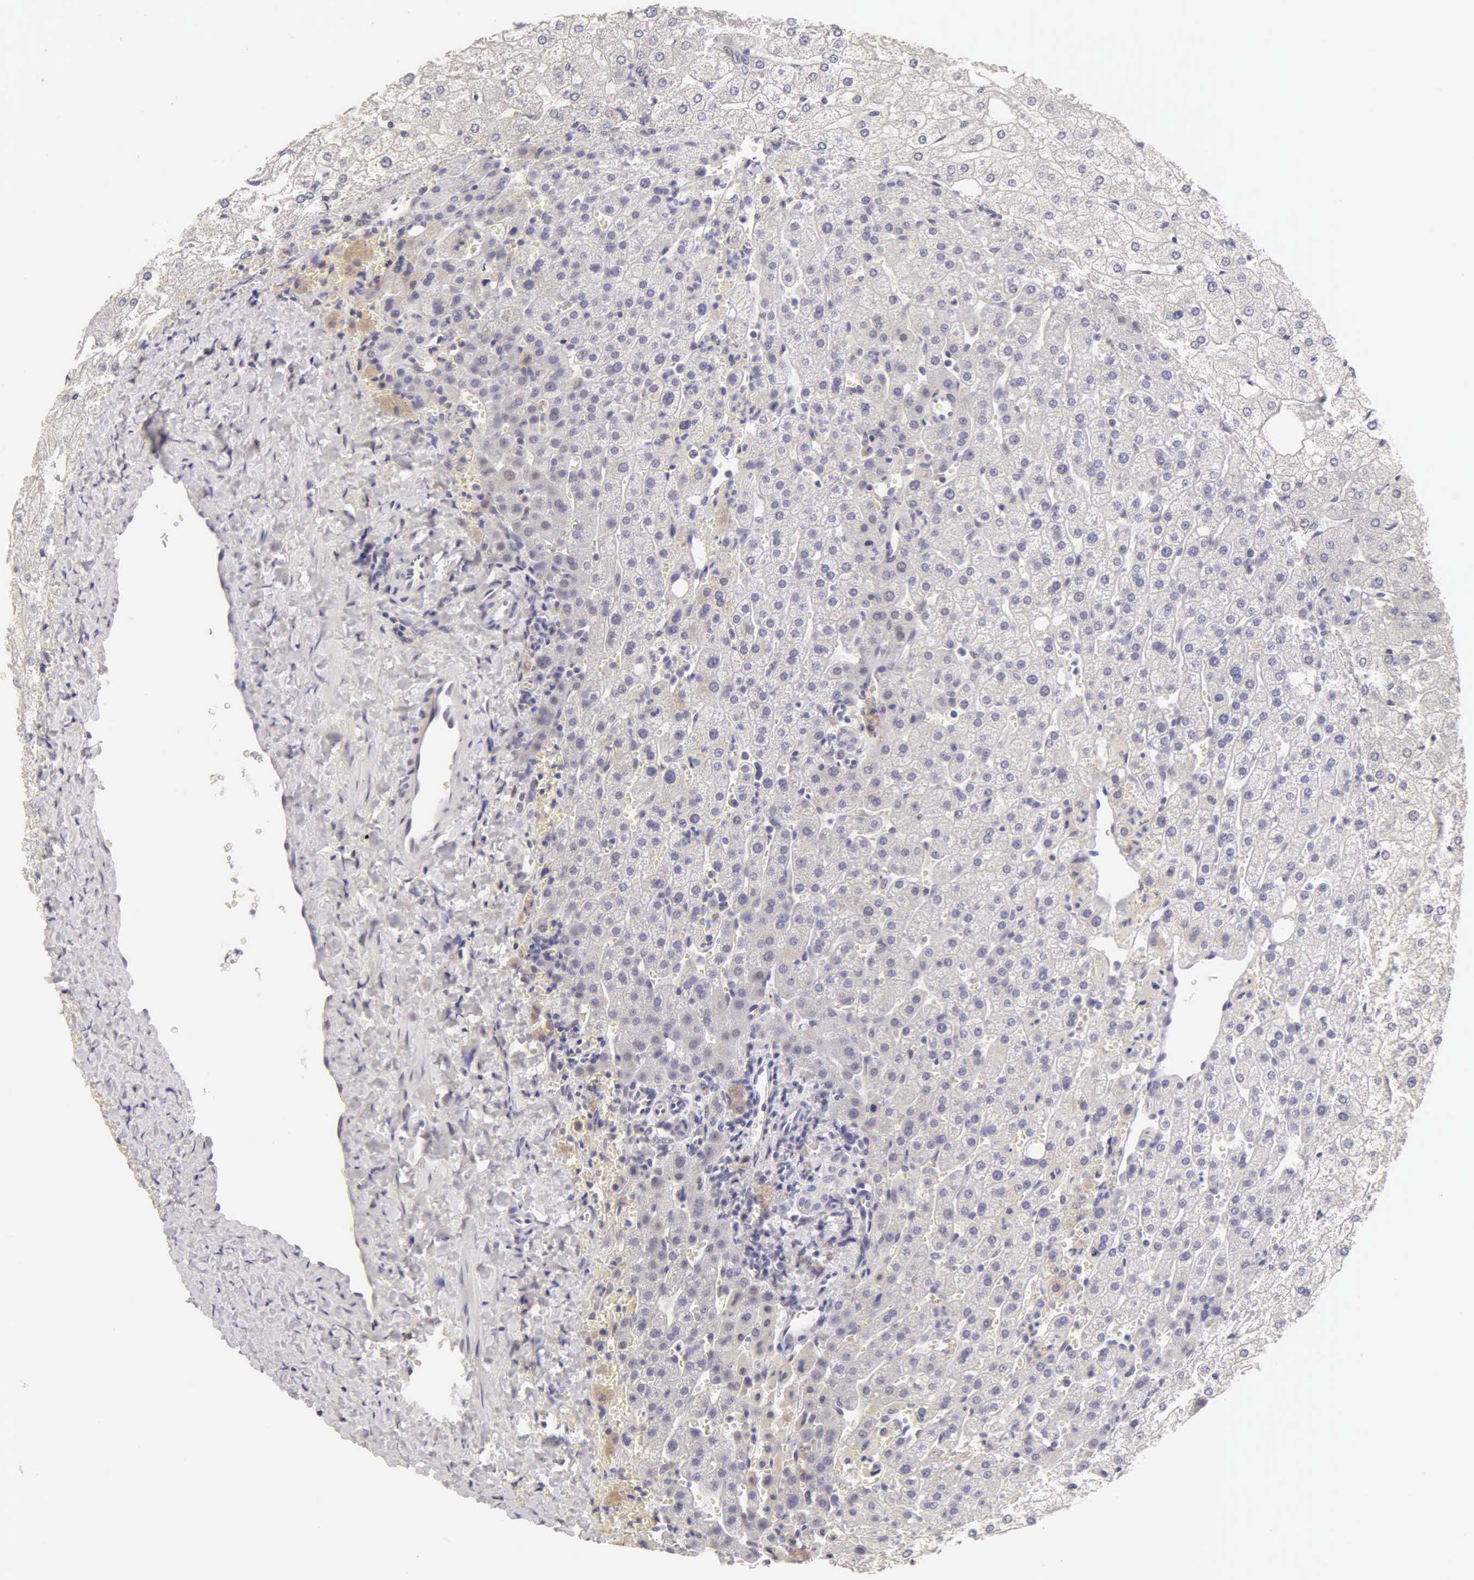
{"staining": {"intensity": "negative", "quantity": "none", "location": "none"}, "tissue": "liver", "cell_type": "Cholangiocytes", "image_type": "normal", "snomed": [{"axis": "morphology", "description": "Normal tissue, NOS"}, {"axis": "morphology", "description": "Adenocarcinoma, metastatic, NOS"}, {"axis": "topography", "description": "Liver"}], "caption": "The micrograph exhibits no significant expression in cholangiocytes of liver.", "gene": "ESR1", "patient": {"sex": "male", "age": 38}}